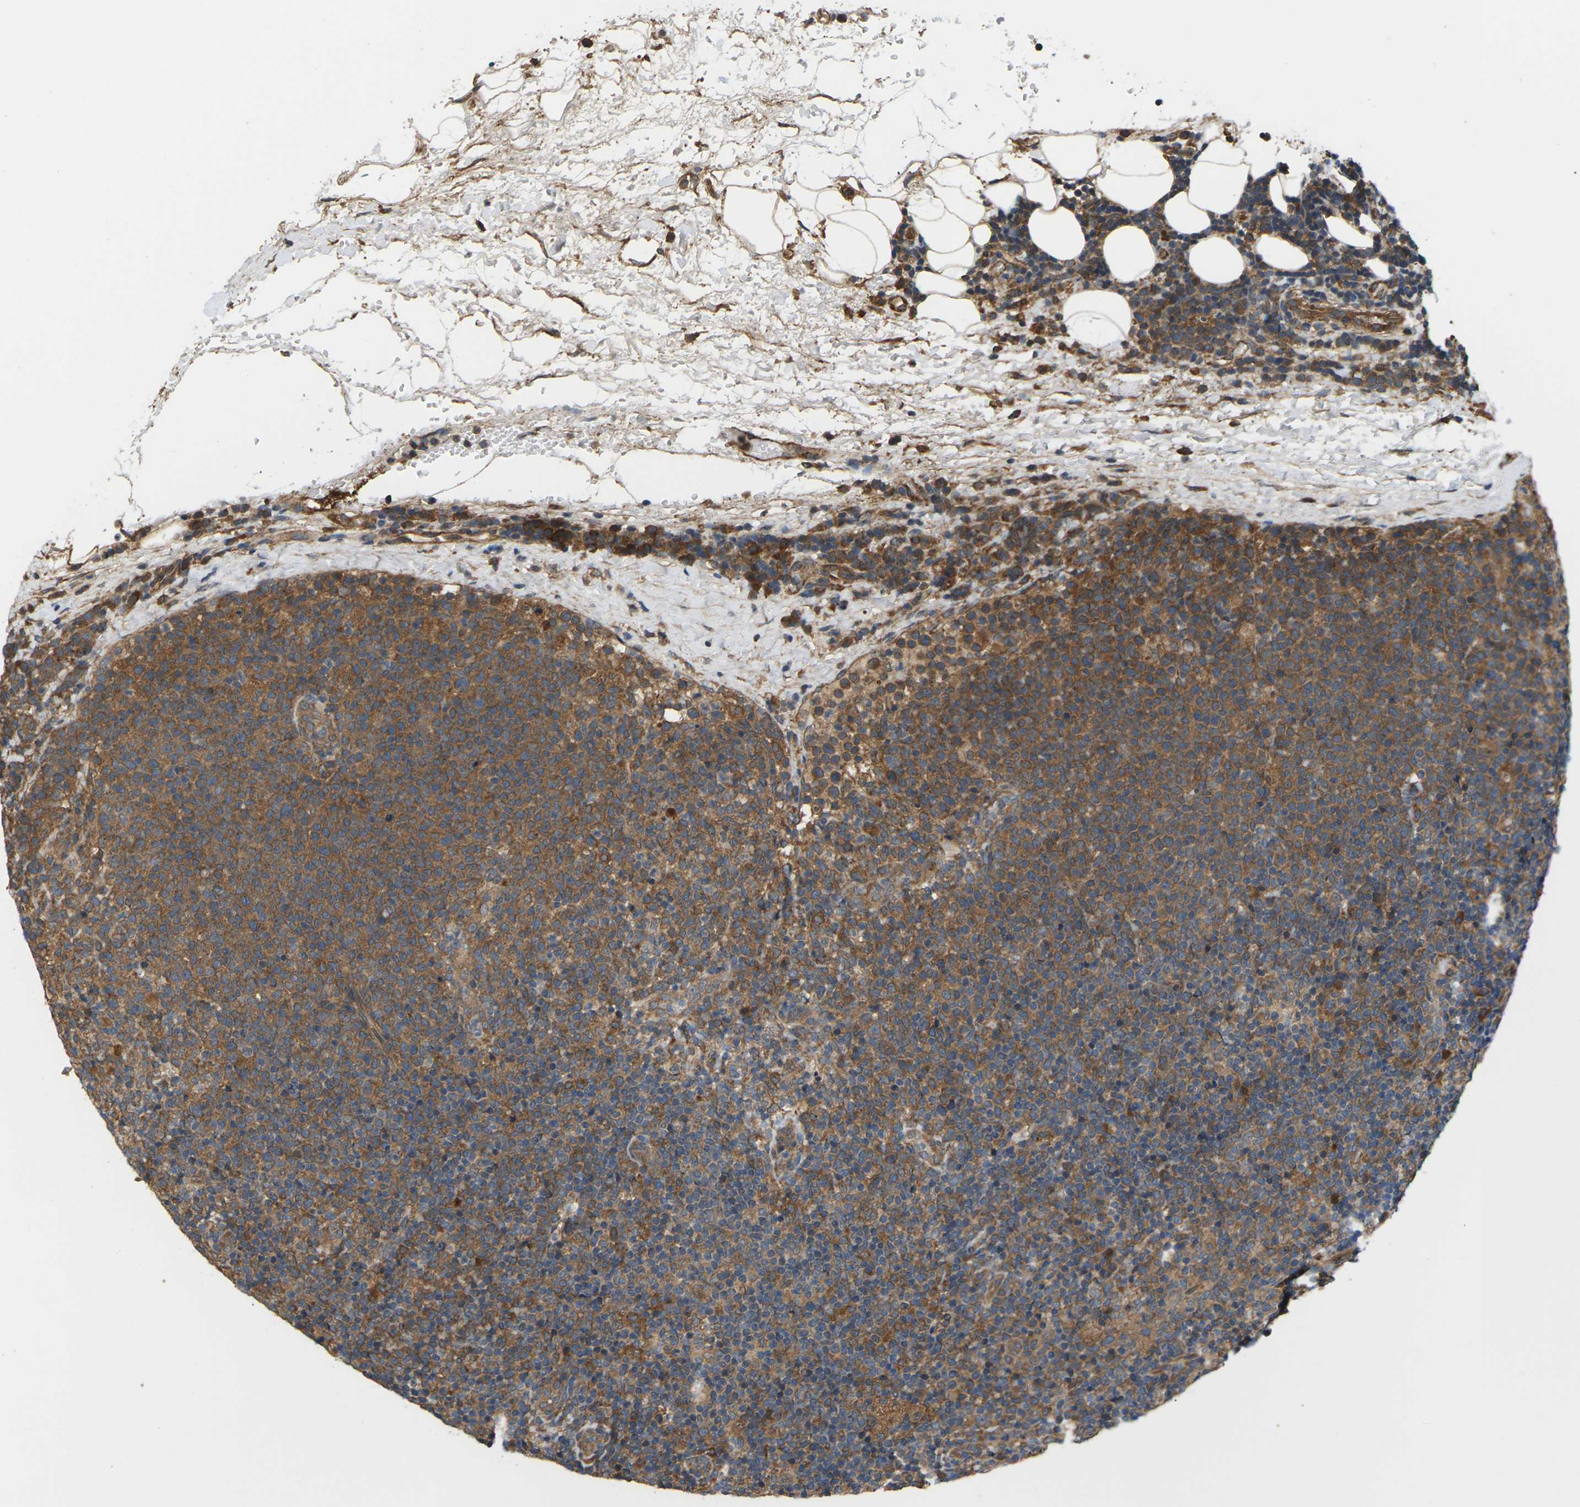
{"staining": {"intensity": "moderate", "quantity": ">75%", "location": "cytoplasmic/membranous"}, "tissue": "lymphoma", "cell_type": "Tumor cells", "image_type": "cancer", "snomed": [{"axis": "morphology", "description": "Malignant lymphoma, non-Hodgkin's type, High grade"}, {"axis": "topography", "description": "Lymph node"}], "caption": "Human lymphoma stained with a protein marker shows moderate staining in tumor cells.", "gene": "NRAS", "patient": {"sex": "male", "age": 61}}